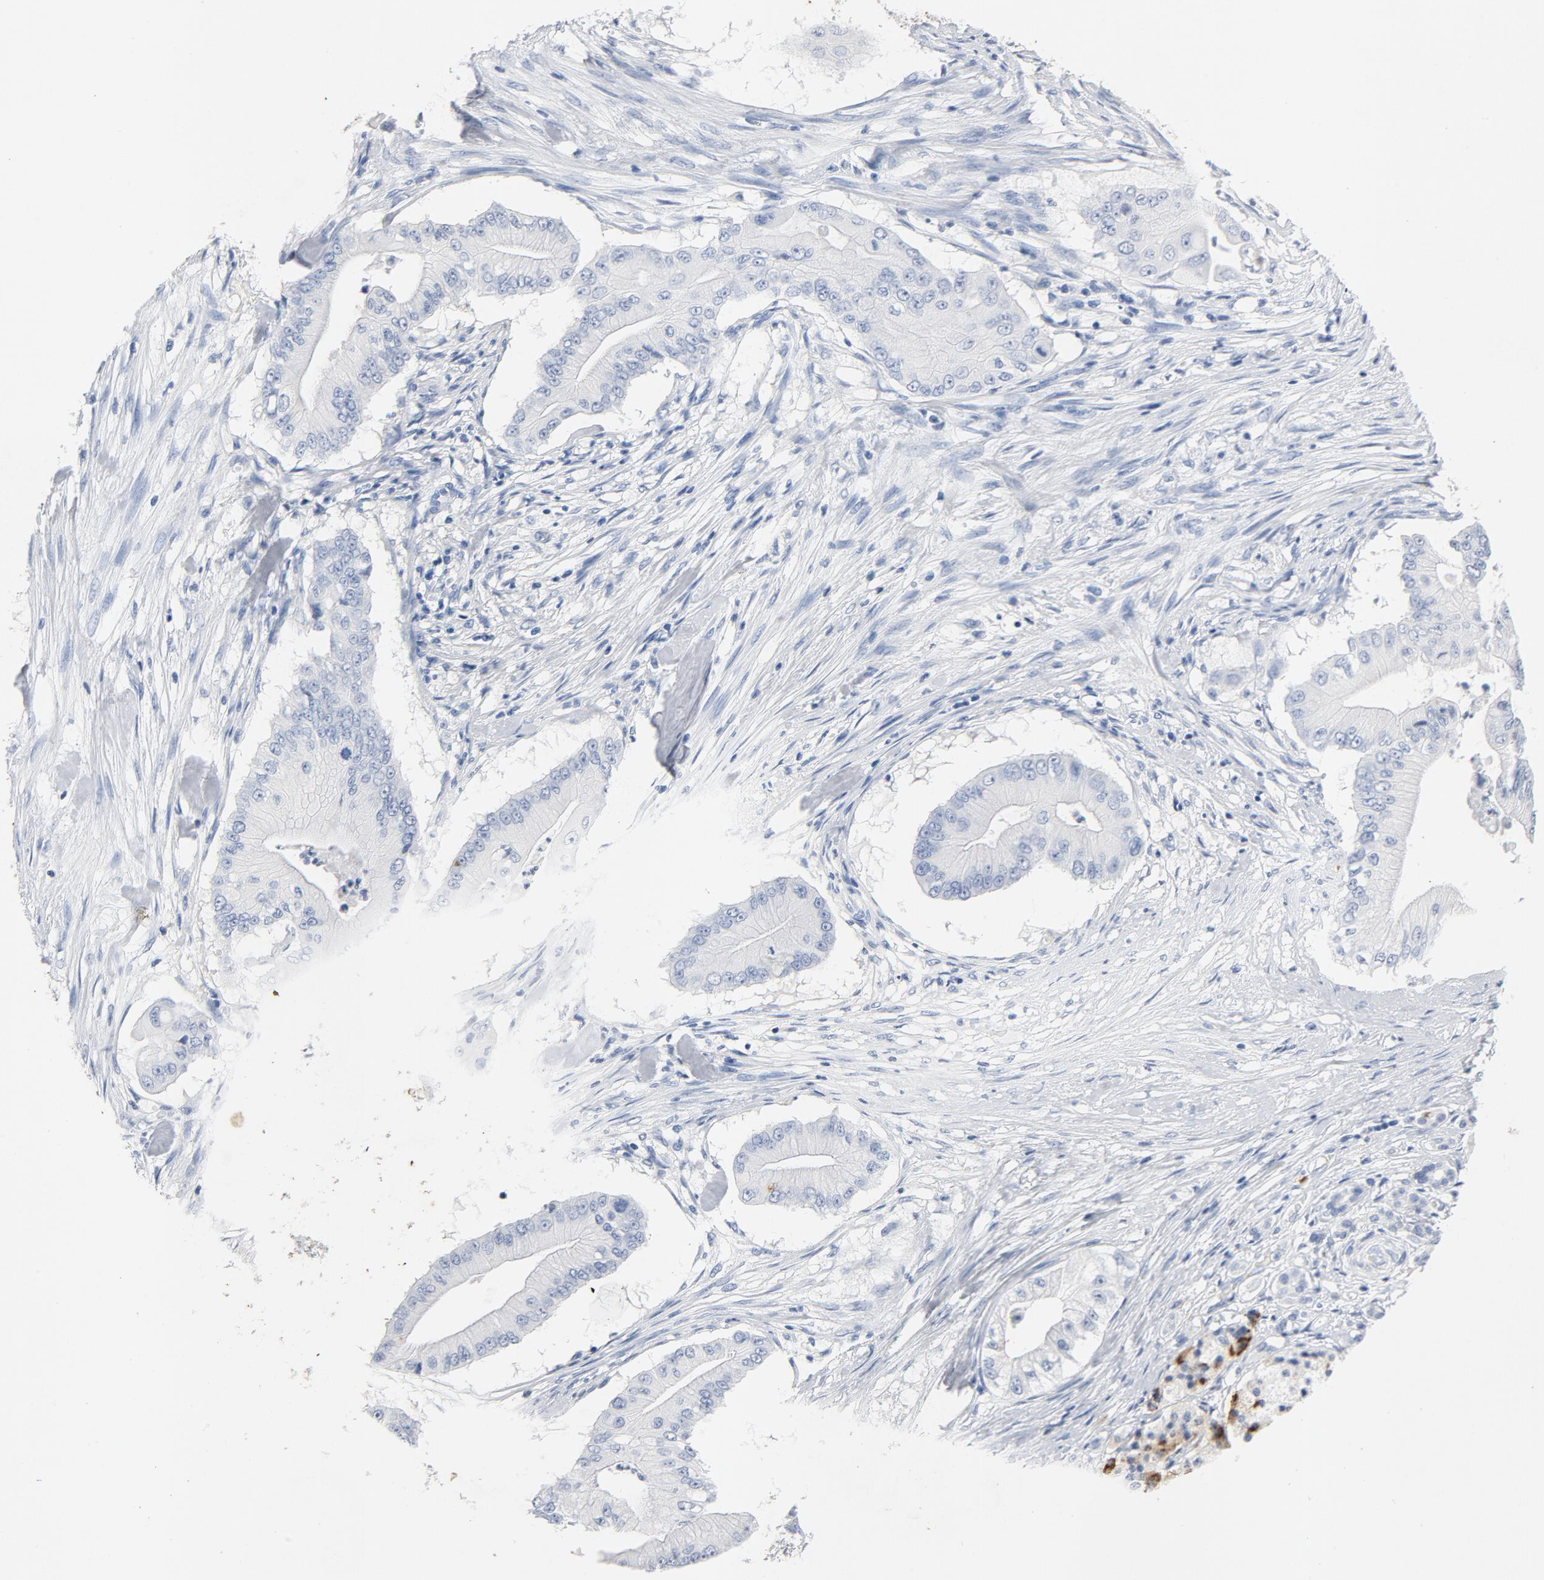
{"staining": {"intensity": "strong", "quantity": "25%-75%", "location": "cytoplasmic/membranous"}, "tissue": "pancreatic cancer", "cell_type": "Tumor cells", "image_type": "cancer", "snomed": [{"axis": "morphology", "description": "Adenocarcinoma, NOS"}, {"axis": "topography", "description": "Pancreas"}], "caption": "Adenocarcinoma (pancreatic) stained with DAB (3,3'-diaminobenzidine) IHC reveals high levels of strong cytoplasmic/membranous expression in about 25%-75% of tumor cells. (DAB IHC, brown staining for protein, blue staining for nuclei).", "gene": "PTPRB", "patient": {"sex": "male", "age": 62}}